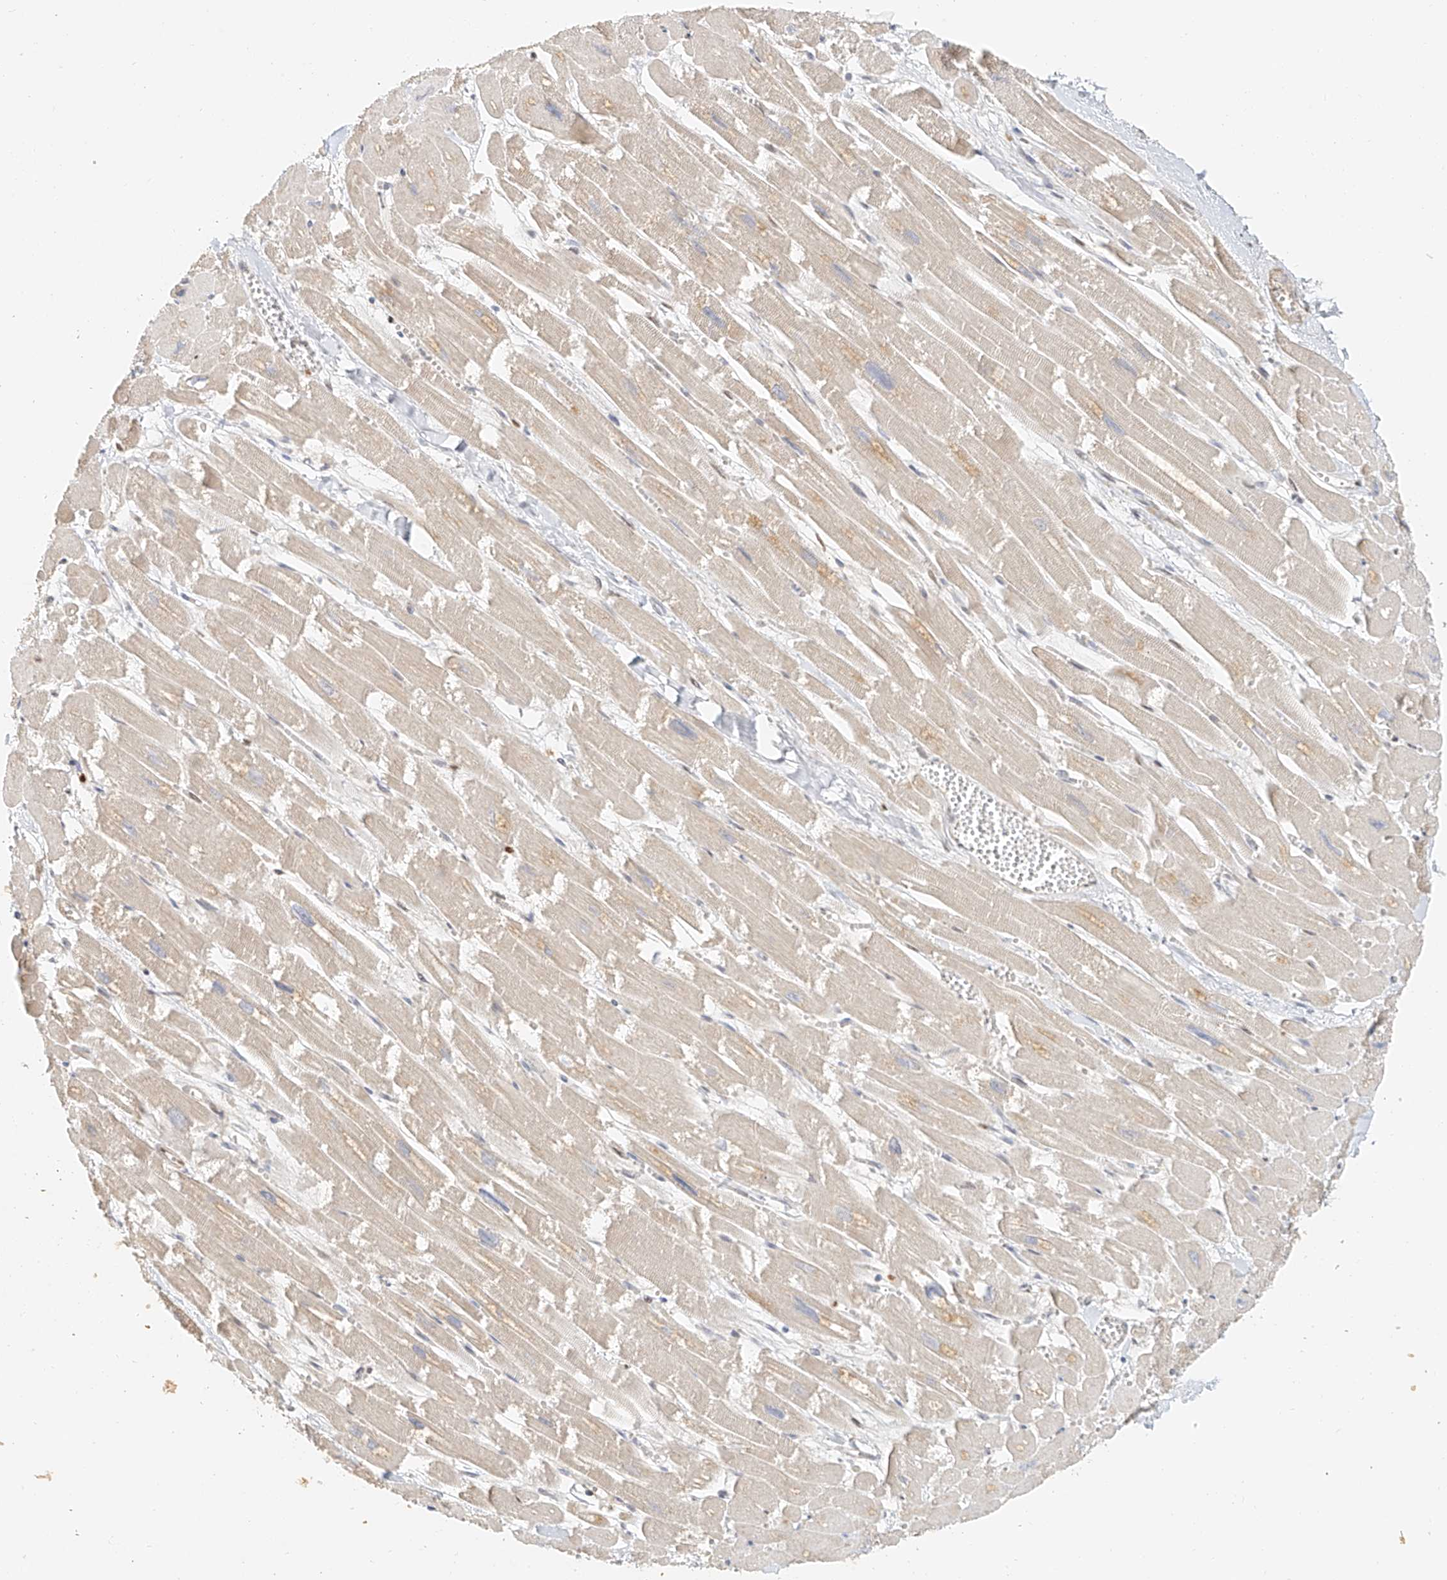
{"staining": {"intensity": "moderate", "quantity": "25%-75%", "location": "cytoplasmic/membranous,nuclear"}, "tissue": "heart muscle", "cell_type": "Cardiomyocytes", "image_type": "normal", "snomed": [{"axis": "morphology", "description": "Normal tissue, NOS"}, {"axis": "topography", "description": "Heart"}], "caption": "This histopathology image reveals IHC staining of normal human heart muscle, with medium moderate cytoplasmic/membranous,nuclear staining in about 25%-75% of cardiomyocytes.", "gene": "CXorf58", "patient": {"sex": "male", "age": 54}}